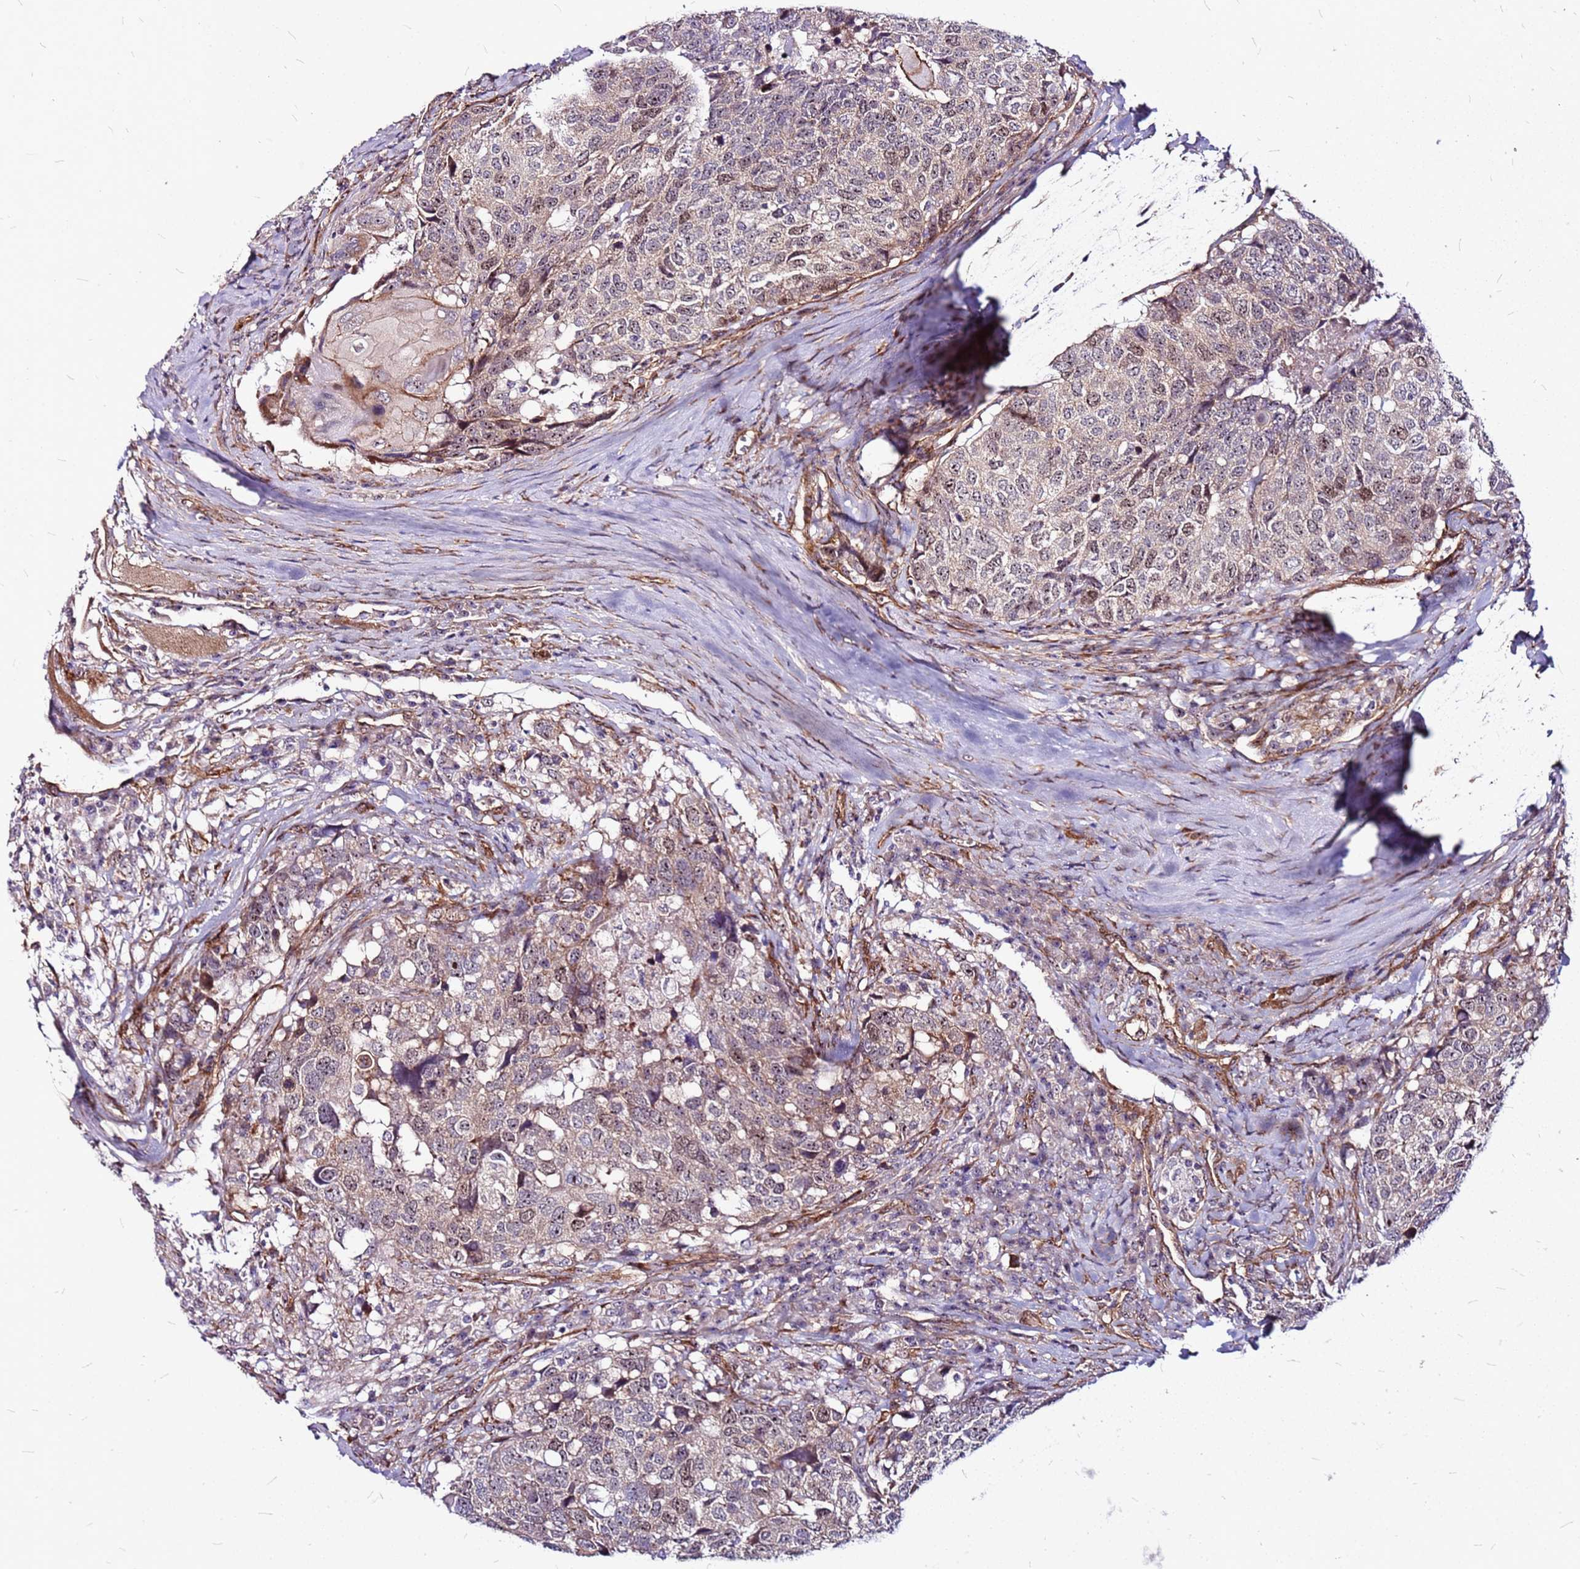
{"staining": {"intensity": "moderate", "quantity": "<25%", "location": "nuclear"}, "tissue": "head and neck cancer", "cell_type": "Tumor cells", "image_type": "cancer", "snomed": [{"axis": "morphology", "description": "Squamous cell carcinoma, NOS"}, {"axis": "topography", "description": "Head-Neck"}], "caption": "IHC of human head and neck squamous cell carcinoma exhibits low levels of moderate nuclear expression in about <25% of tumor cells.", "gene": "TOPAZ1", "patient": {"sex": "male", "age": 66}}